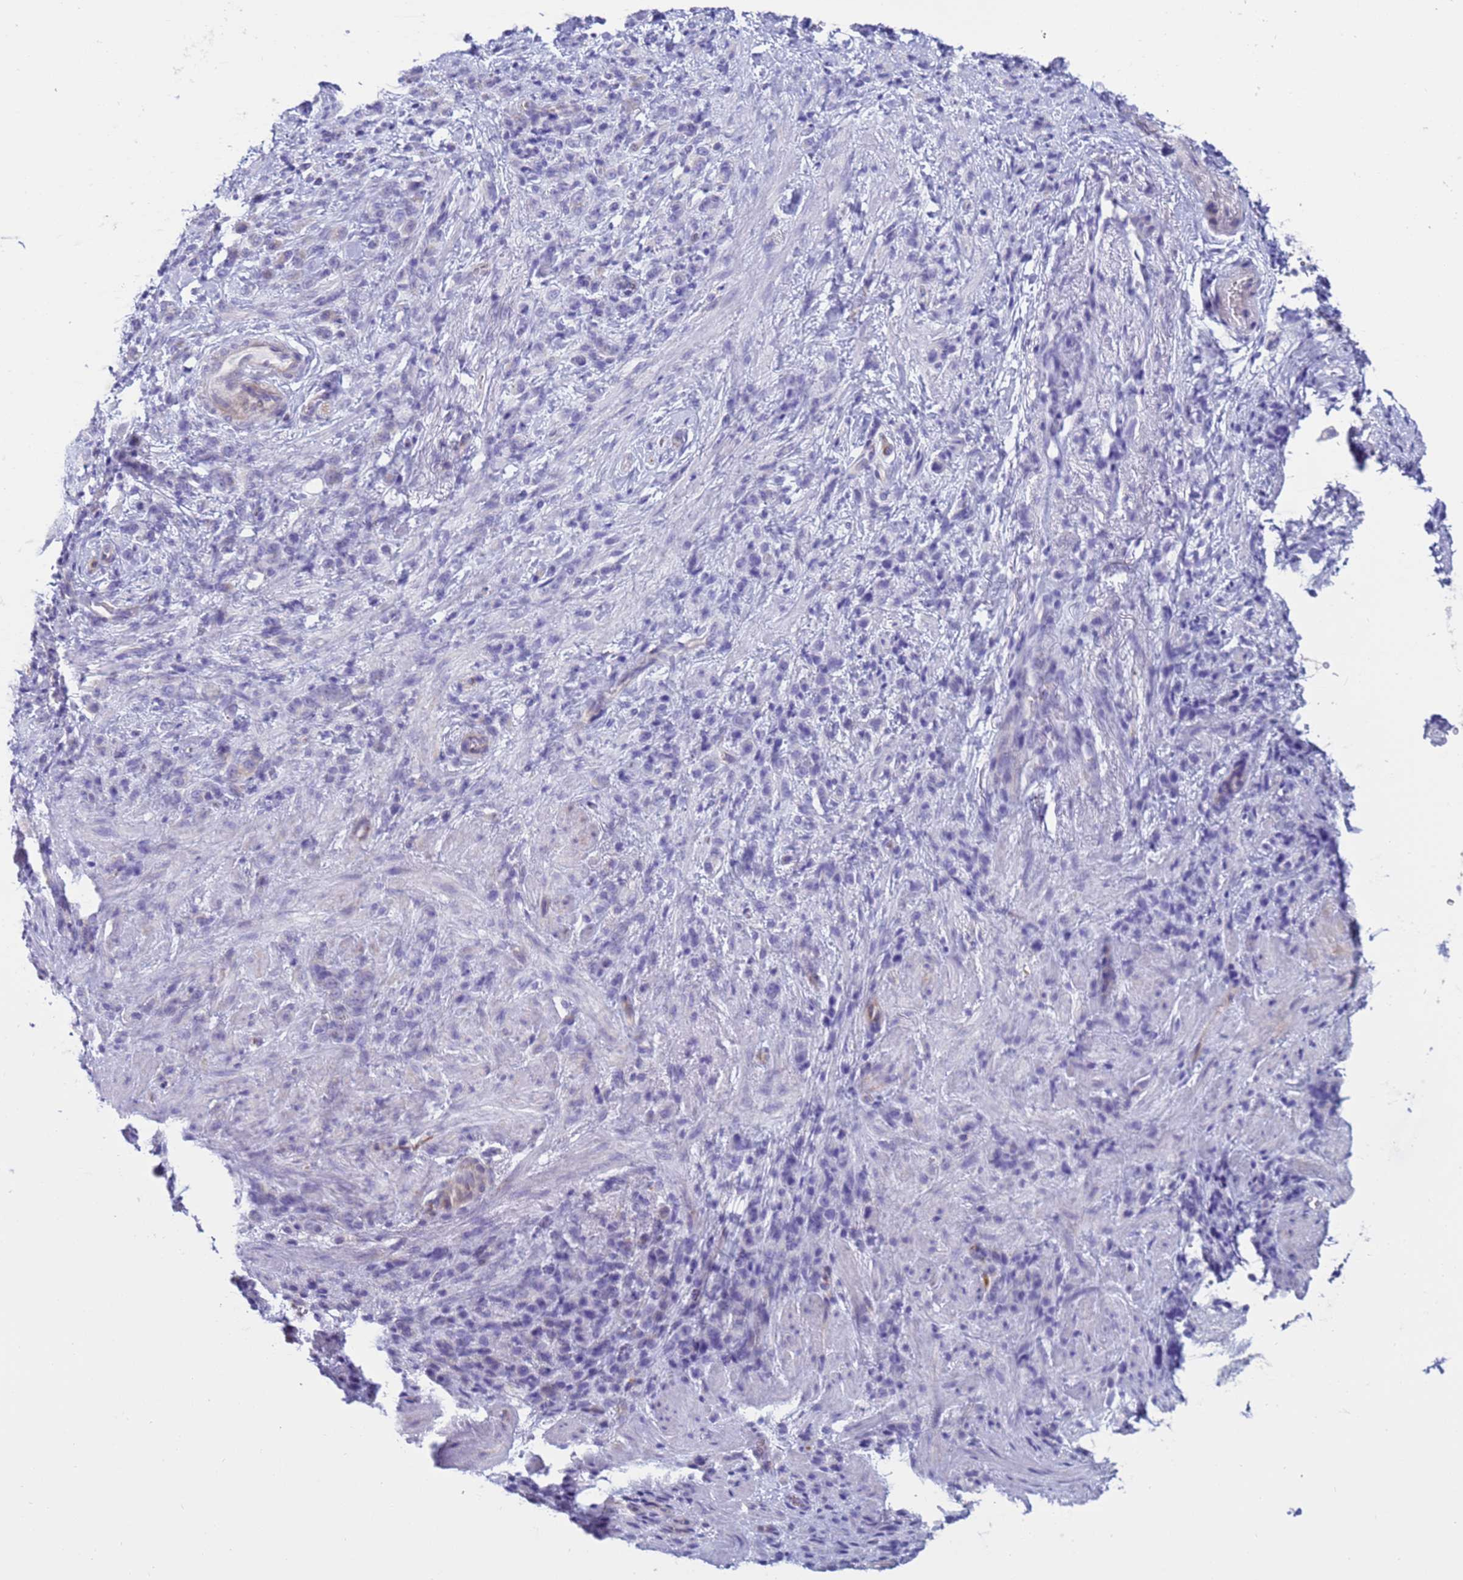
{"staining": {"intensity": "negative", "quantity": "none", "location": "none"}, "tissue": "stomach cancer", "cell_type": "Tumor cells", "image_type": "cancer", "snomed": [{"axis": "morphology", "description": "Adenocarcinoma, NOS"}, {"axis": "topography", "description": "Stomach"}], "caption": "Tumor cells are negative for brown protein staining in stomach cancer.", "gene": "CST4", "patient": {"sex": "male", "age": 77}}